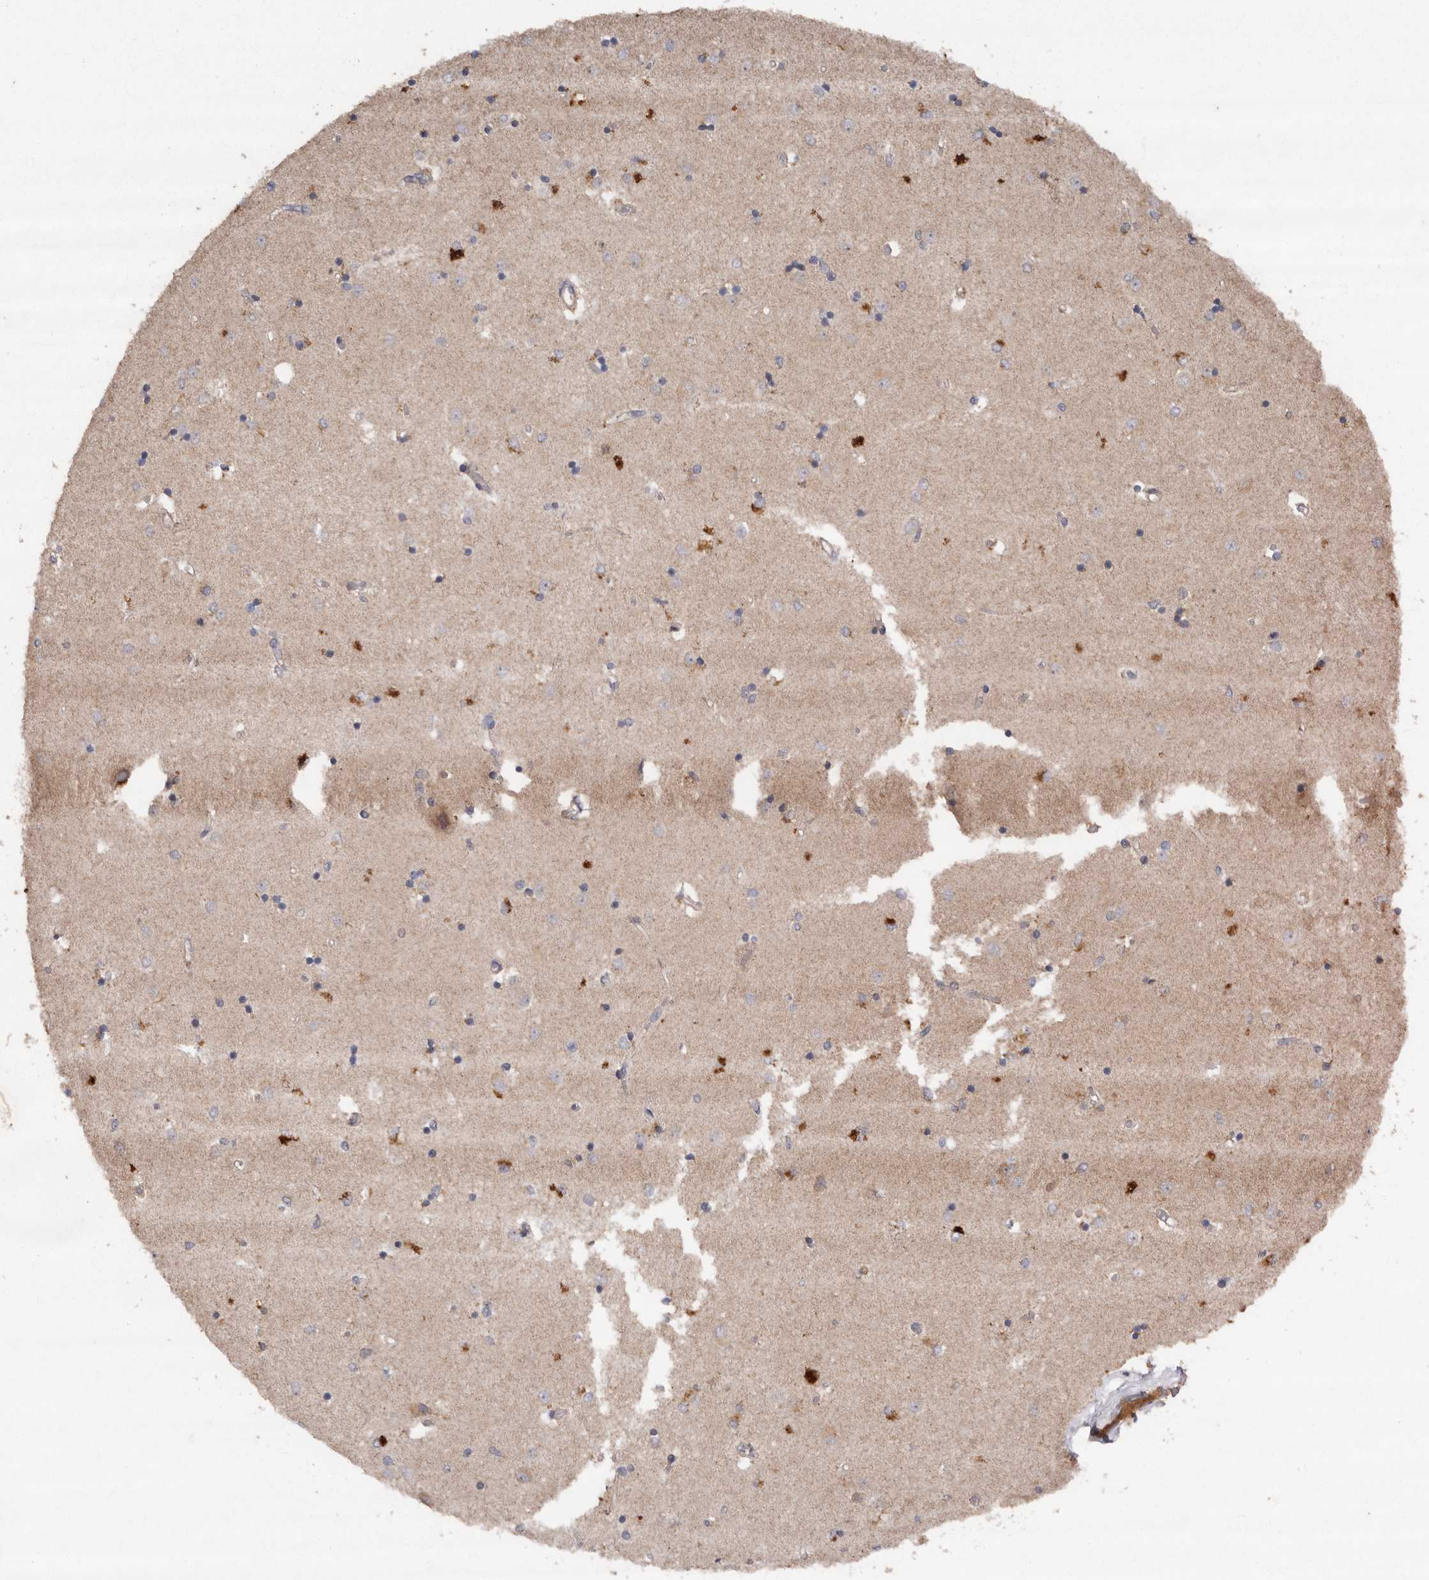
{"staining": {"intensity": "negative", "quantity": "none", "location": "none"}, "tissue": "caudate", "cell_type": "Glial cells", "image_type": "normal", "snomed": [{"axis": "morphology", "description": "Normal tissue, NOS"}, {"axis": "topography", "description": "Lateral ventricle wall"}], "caption": "Immunohistochemistry (IHC) photomicrograph of benign caudate stained for a protein (brown), which shows no positivity in glial cells. (Immunohistochemistry, brightfield microscopy, high magnification).", "gene": "RWDD1", "patient": {"sex": "male", "age": 45}}